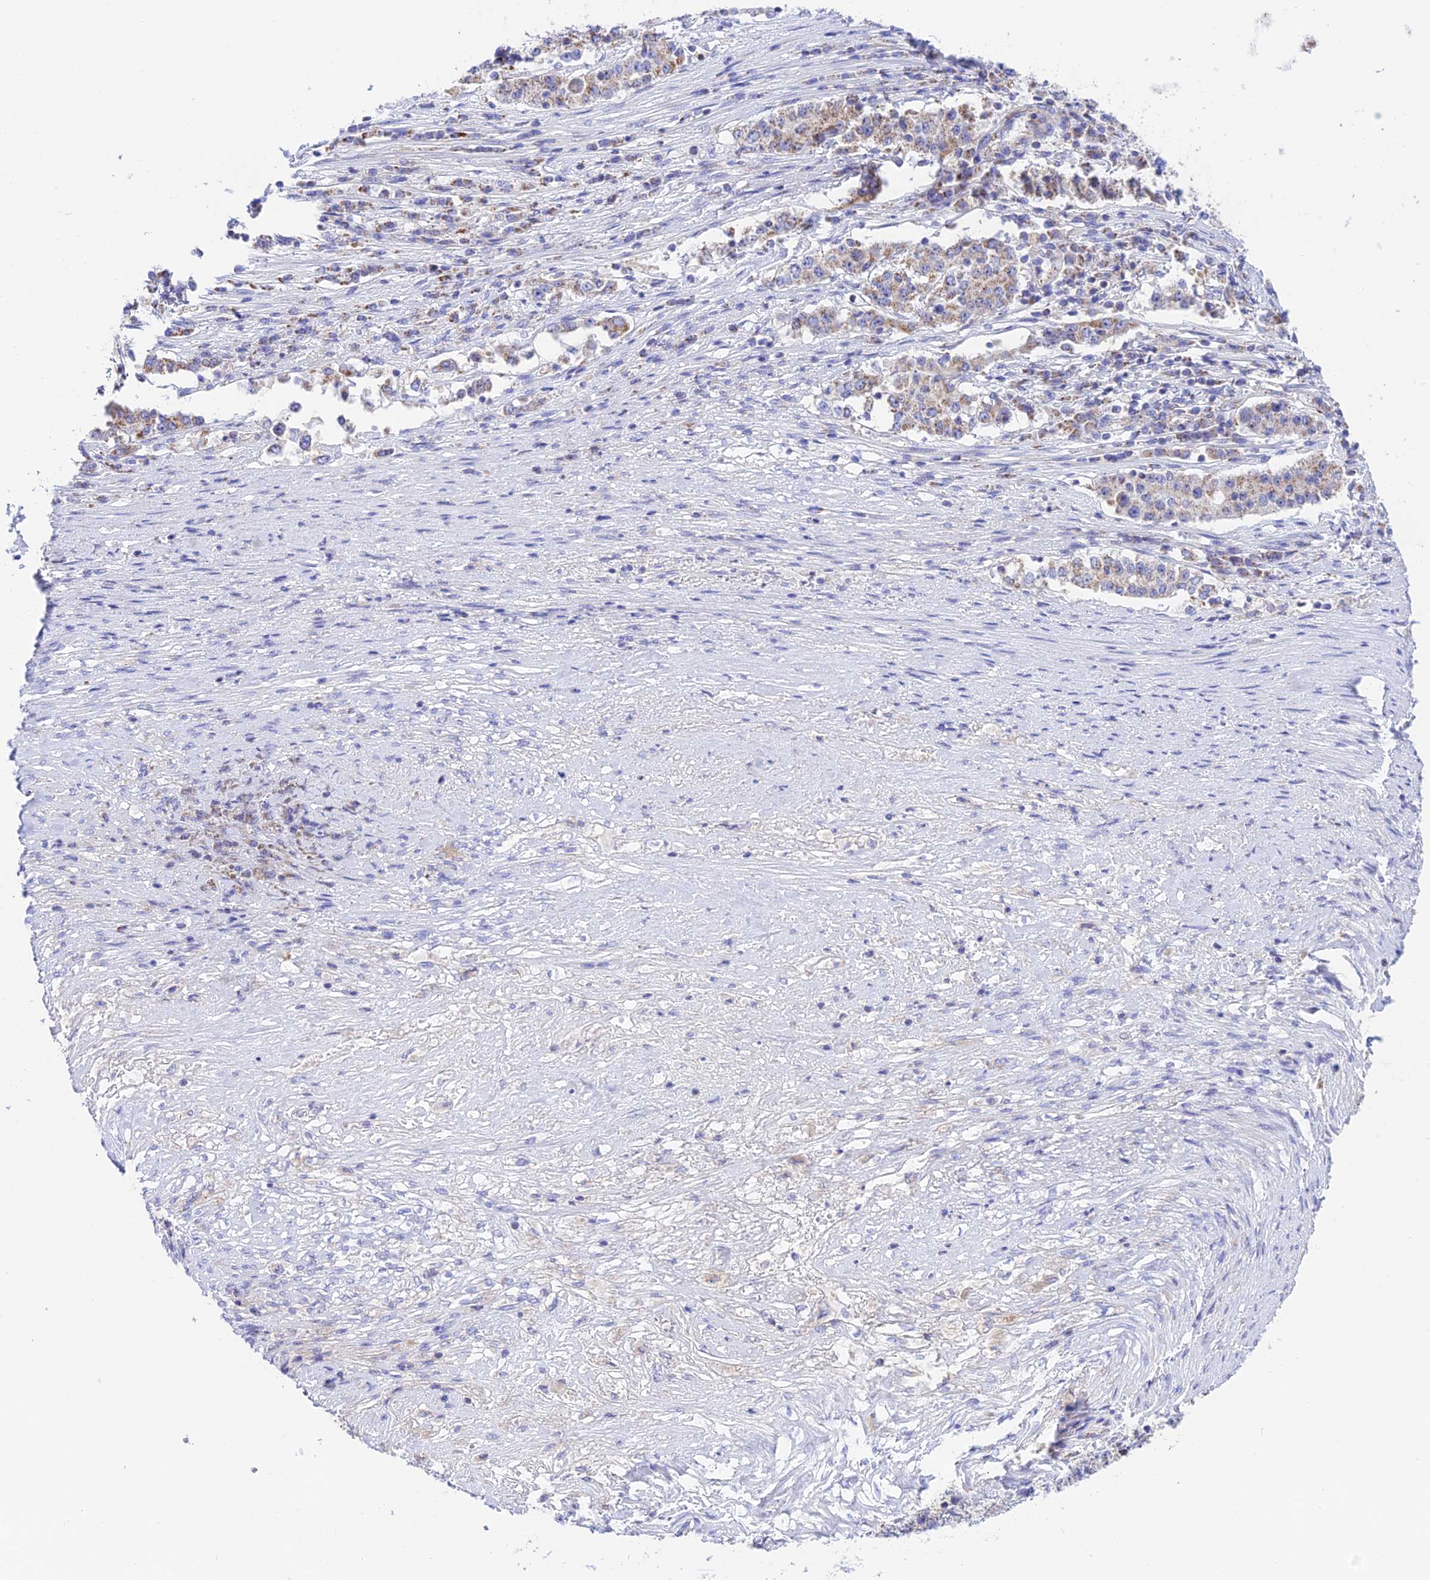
{"staining": {"intensity": "moderate", "quantity": ">75%", "location": "cytoplasmic/membranous"}, "tissue": "stomach cancer", "cell_type": "Tumor cells", "image_type": "cancer", "snomed": [{"axis": "morphology", "description": "Adenocarcinoma, NOS"}, {"axis": "topography", "description": "Stomach"}], "caption": "A histopathology image of stomach cancer (adenocarcinoma) stained for a protein reveals moderate cytoplasmic/membranous brown staining in tumor cells.", "gene": "HSDL2", "patient": {"sex": "male", "age": 59}}